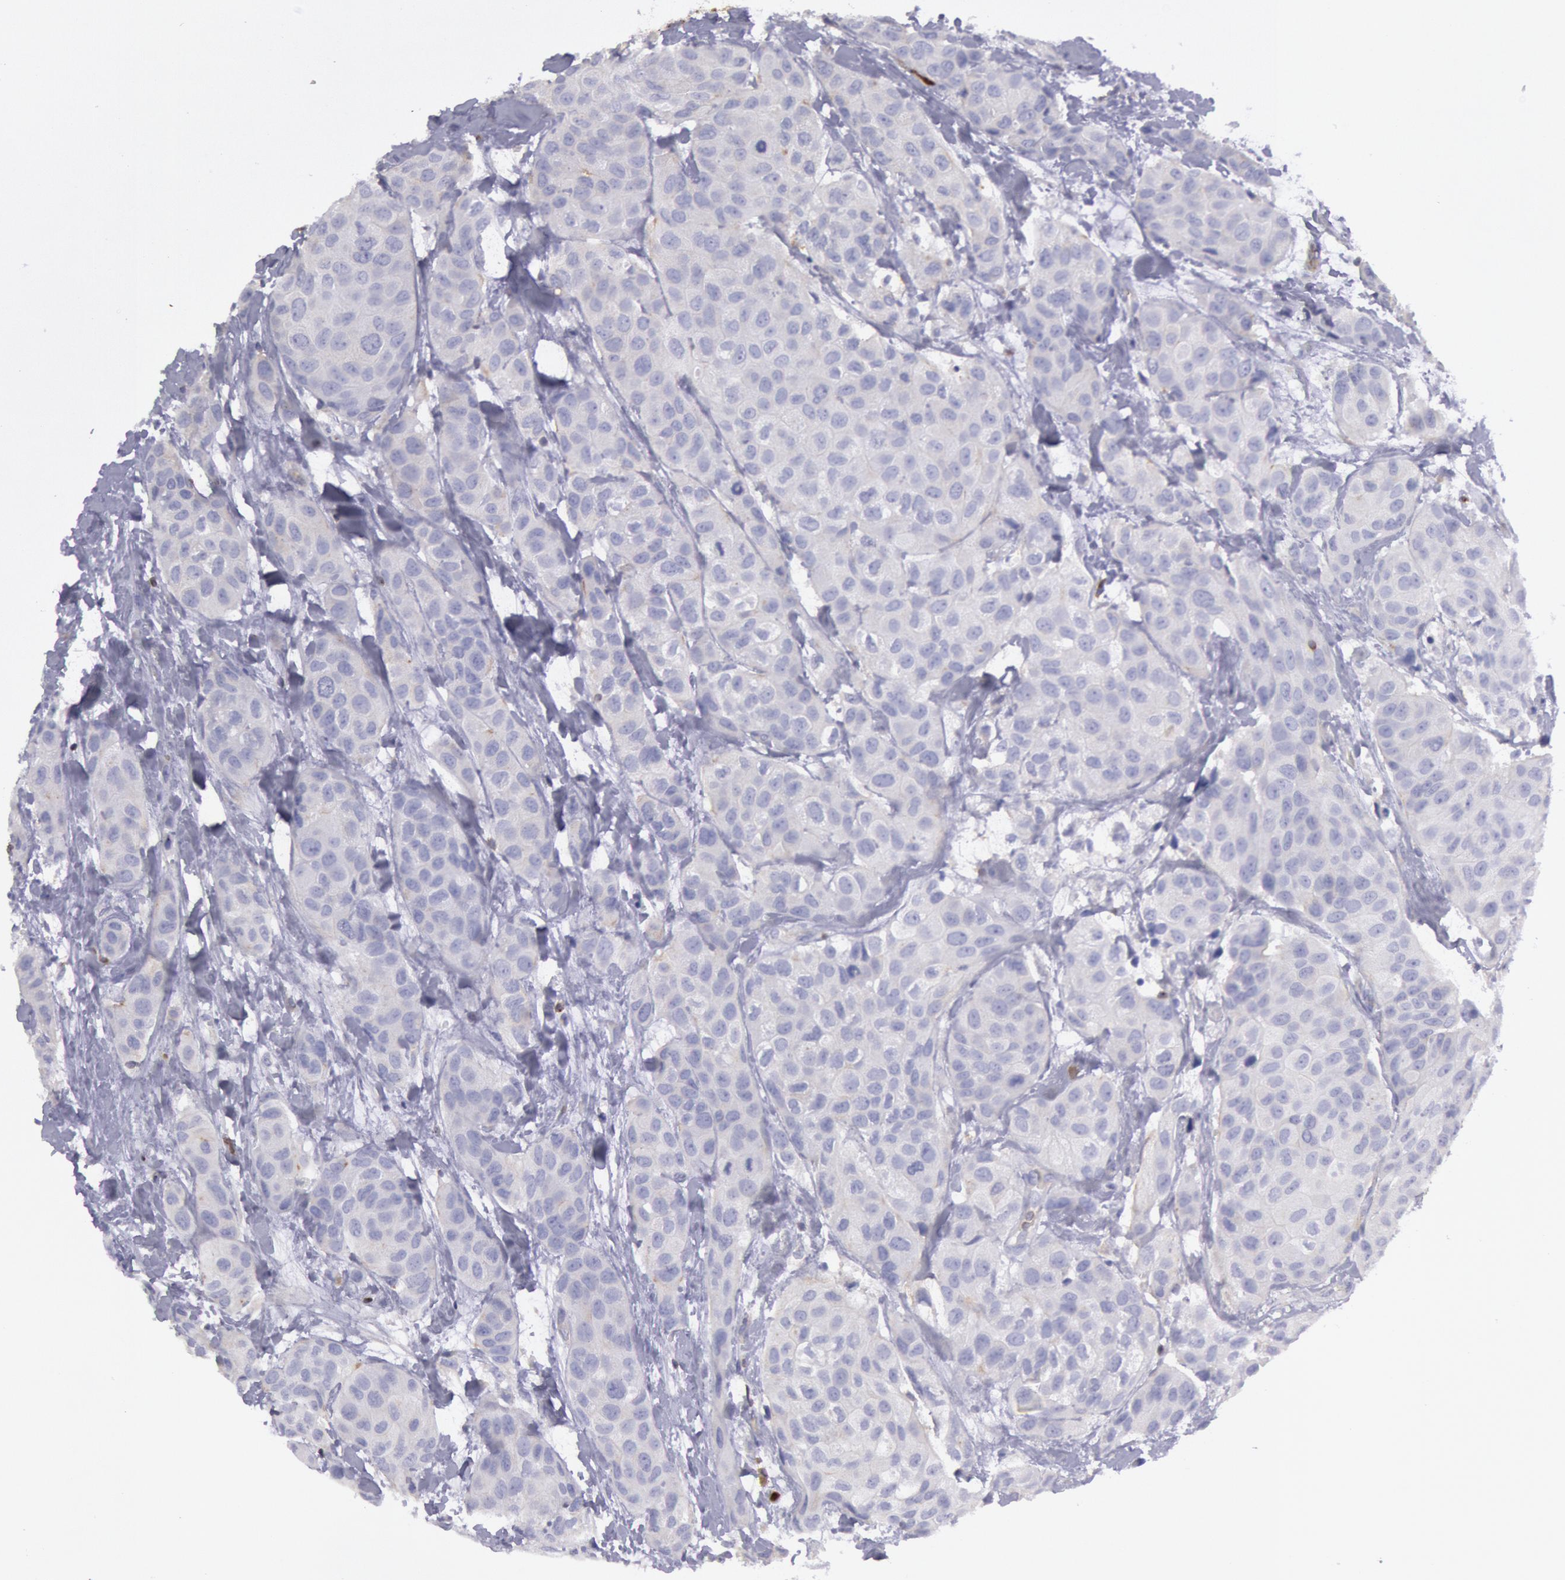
{"staining": {"intensity": "negative", "quantity": "none", "location": "none"}, "tissue": "breast cancer", "cell_type": "Tumor cells", "image_type": "cancer", "snomed": [{"axis": "morphology", "description": "Duct carcinoma"}, {"axis": "topography", "description": "Breast"}], "caption": "IHC micrograph of neoplastic tissue: human infiltrating ductal carcinoma (breast) stained with DAB displays no significant protein expression in tumor cells.", "gene": "RAB27A", "patient": {"sex": "female", "age": 68}}